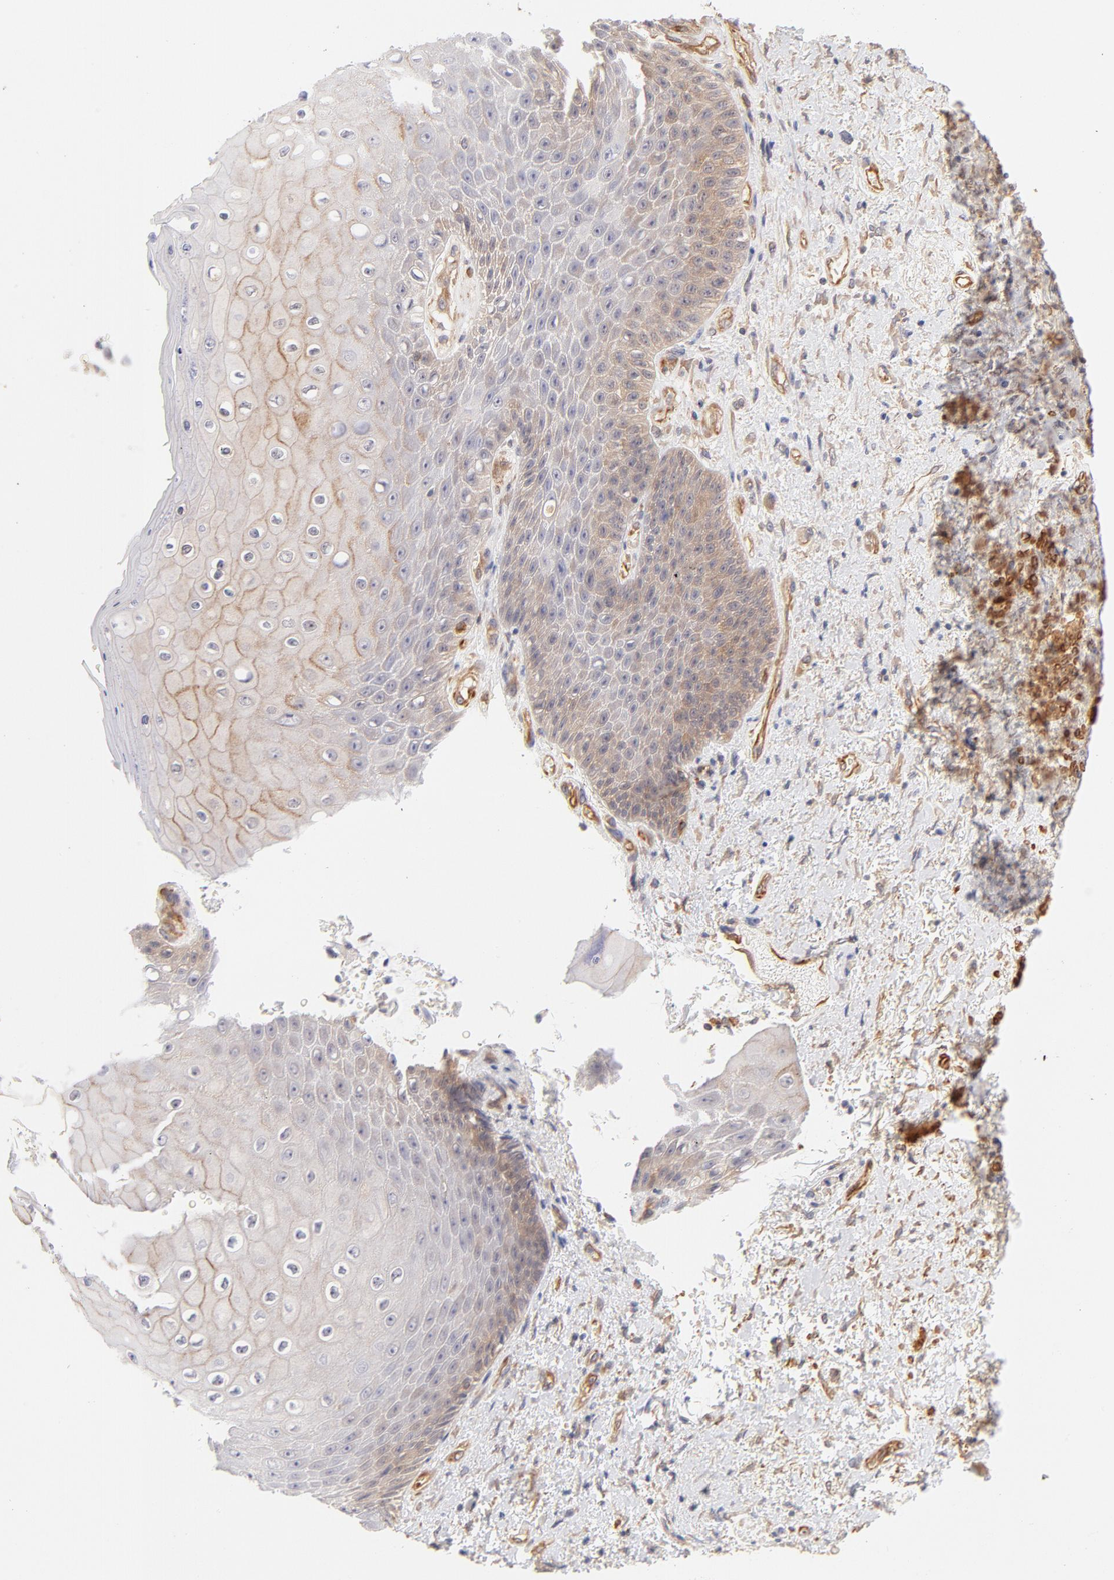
{"staining": {"intensity": "moderate", "quantity": "25%-75%", "location": "cytoplasmic/membranous"}, "tissue": "skin", "cell_type": "Epidermal cells", "image_type": "normal", "snomed": [{"axis": "morphology", "description": "Normal tissue, NOS"}, {"axis": "topography", "description": "Anal"}], "caption": "Immunohistochemistry (IHC) micrograph of normal skin: human skin stained using IHC shows medium levels of moderate protein expression localized specifically in the cytoplasmic/membranous of epidermal cells, appearing as a cytoplasmic/membranous brown color.", "gene": "LDLRAP1", "patient": {"sex": "female", "age": 46}}